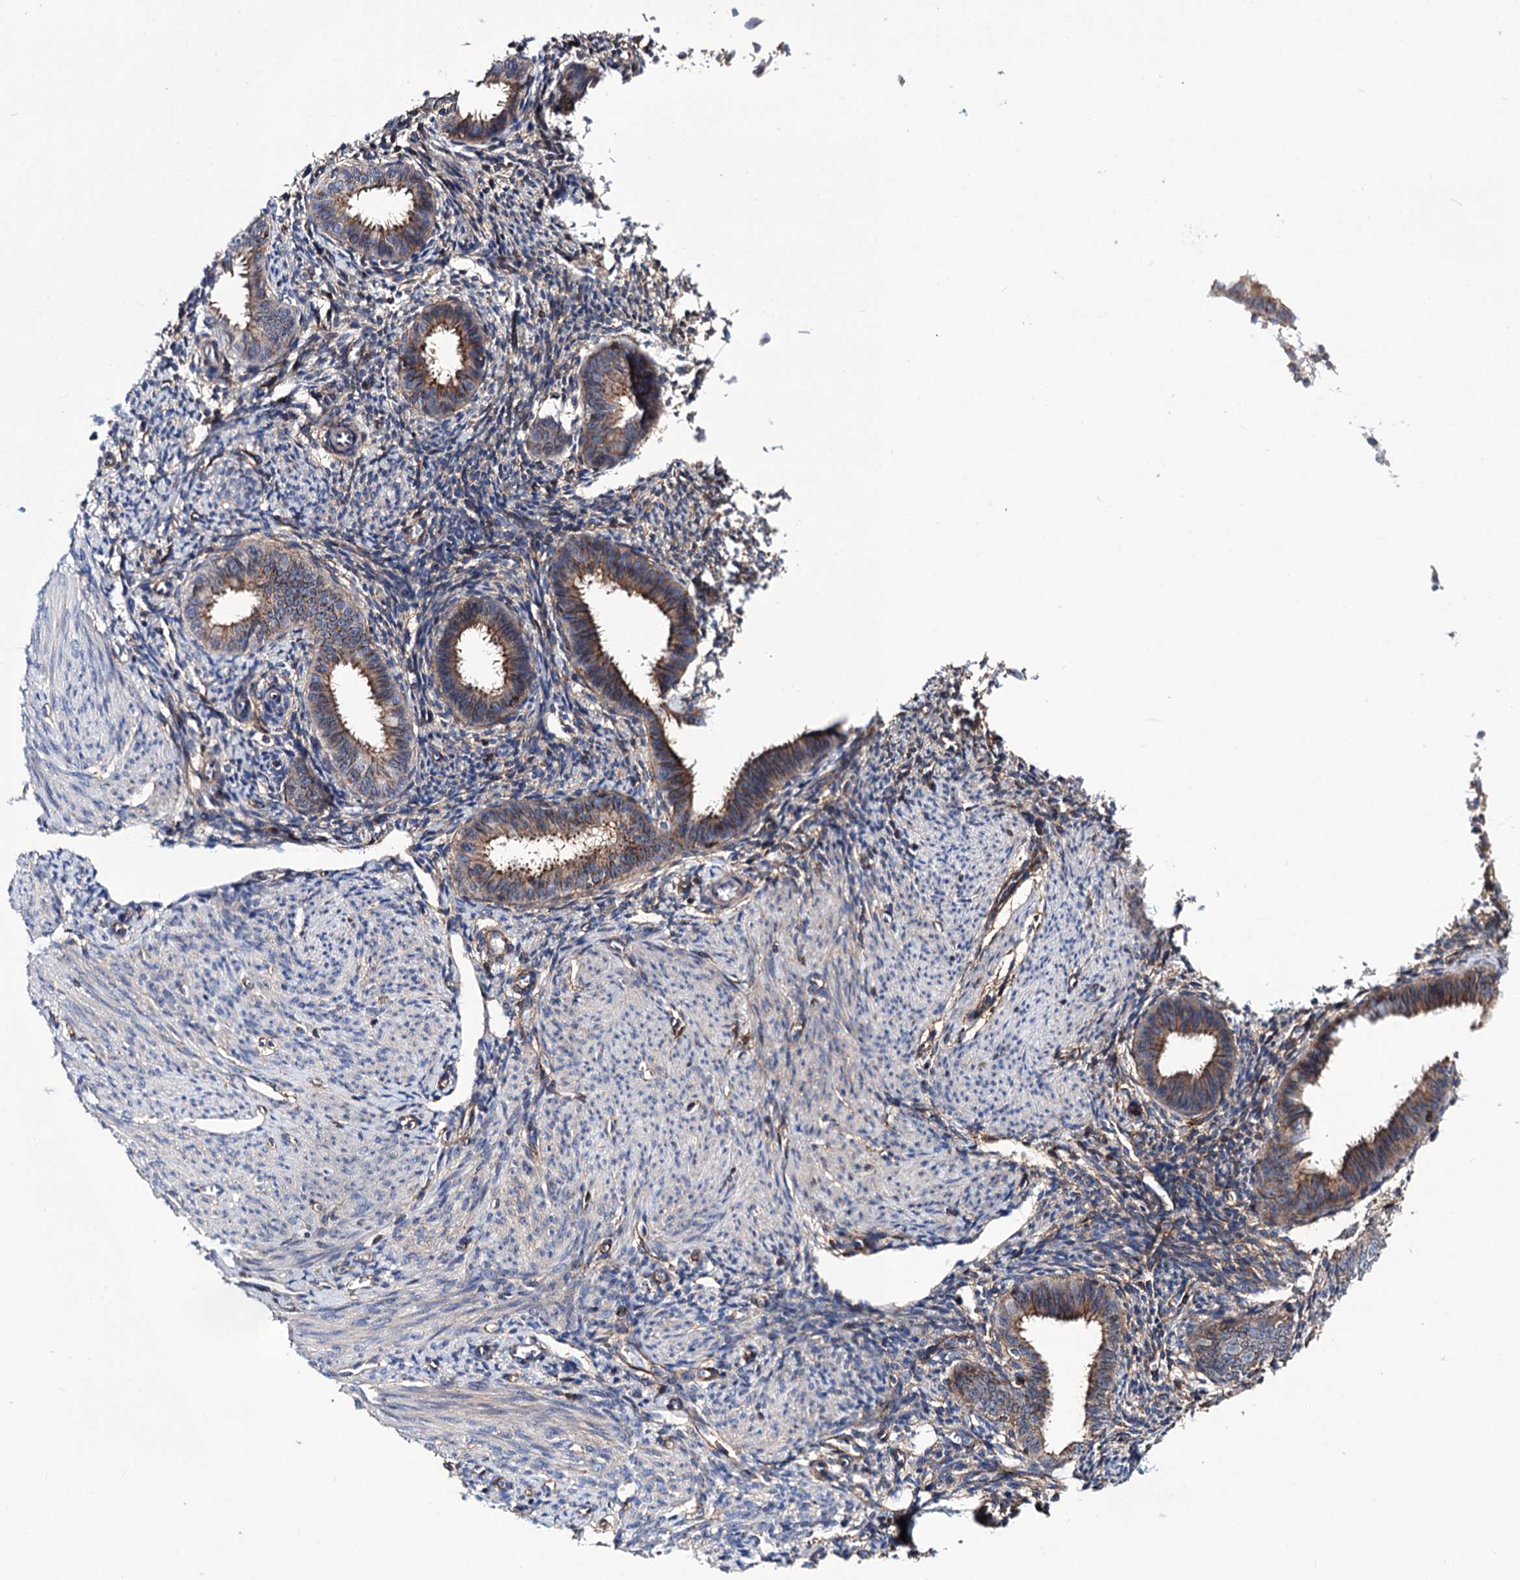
{"staining": {"intensity": "negative", "quantity": "none", "location": "none"}, "tissue": "endometrium", "cell_type": "Cells in endometrial stroma", "image_type": "normal", "snomed": [{"axis": "morphology", "description": "Normal tissue, NOS"}, {"axis": "topography", "description": "Uterus"}, {"axis": "topography", "description": "Endometrium"}], "caption": "A high-resolution photomicrograph shows immunohistochemistry staining of benign endometrium, which demonstrates no significant staining in cells in endometrial stroma.", "gene": "DEF6", "patient": {"sex": "female", "age": 48}}